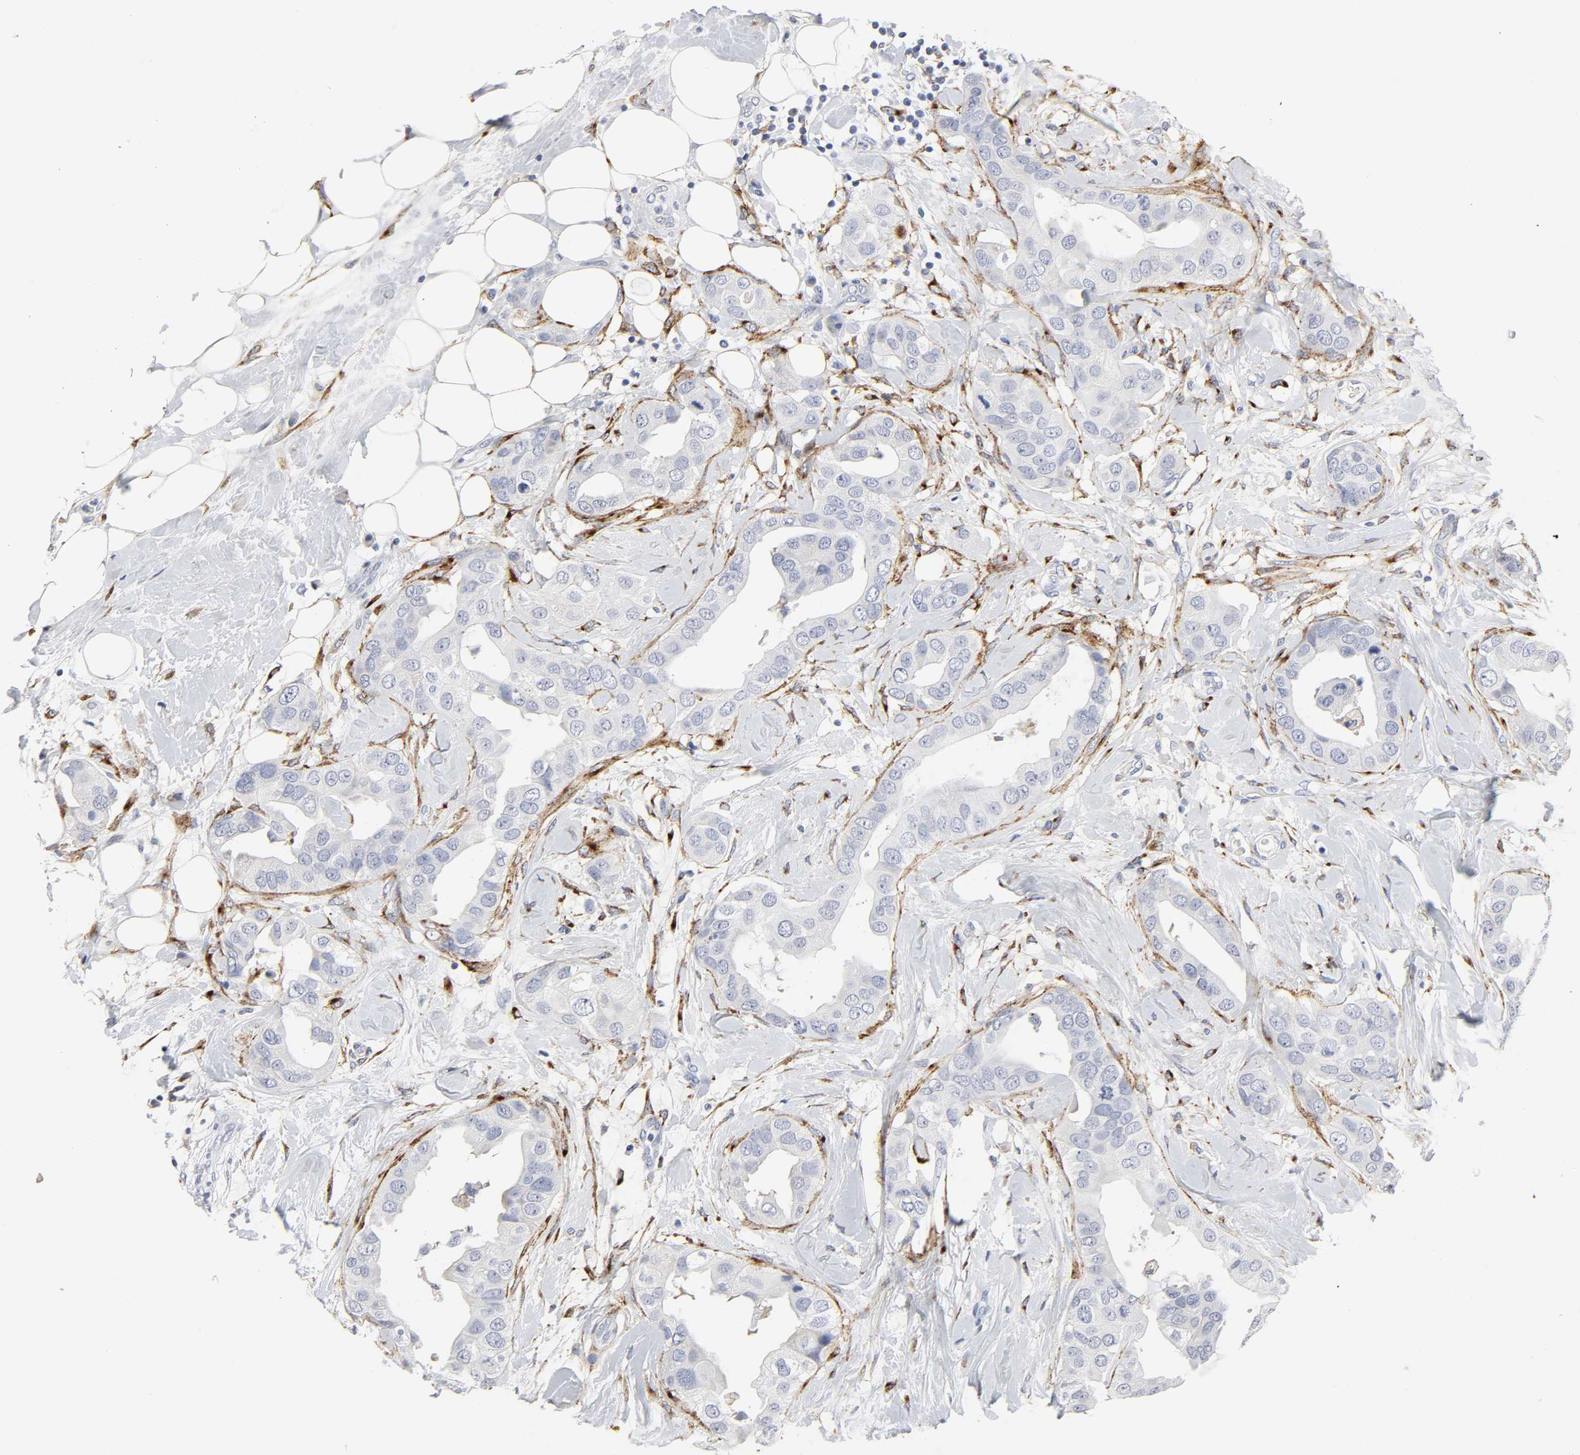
{"staining": {"intensity": "negative", "quantity": "none", "location": "none"}, "tissue": "breast cancer", "cell_type": "Tumor cells", "image_type": "cancer", "snomed": [{"axis": "morphology", "description": "Duct carcinoma"}, {"axis": "topography", "description": "Breast"}], "caption": "This micrograph is of breast cancer stained with immunohistochemistry to label a protein in brown with the nuclei are counter-stained blue. There is no positivity in tumor cells.", "gene": "LRP1", "patient": {"sex": "female", "age": 40}}